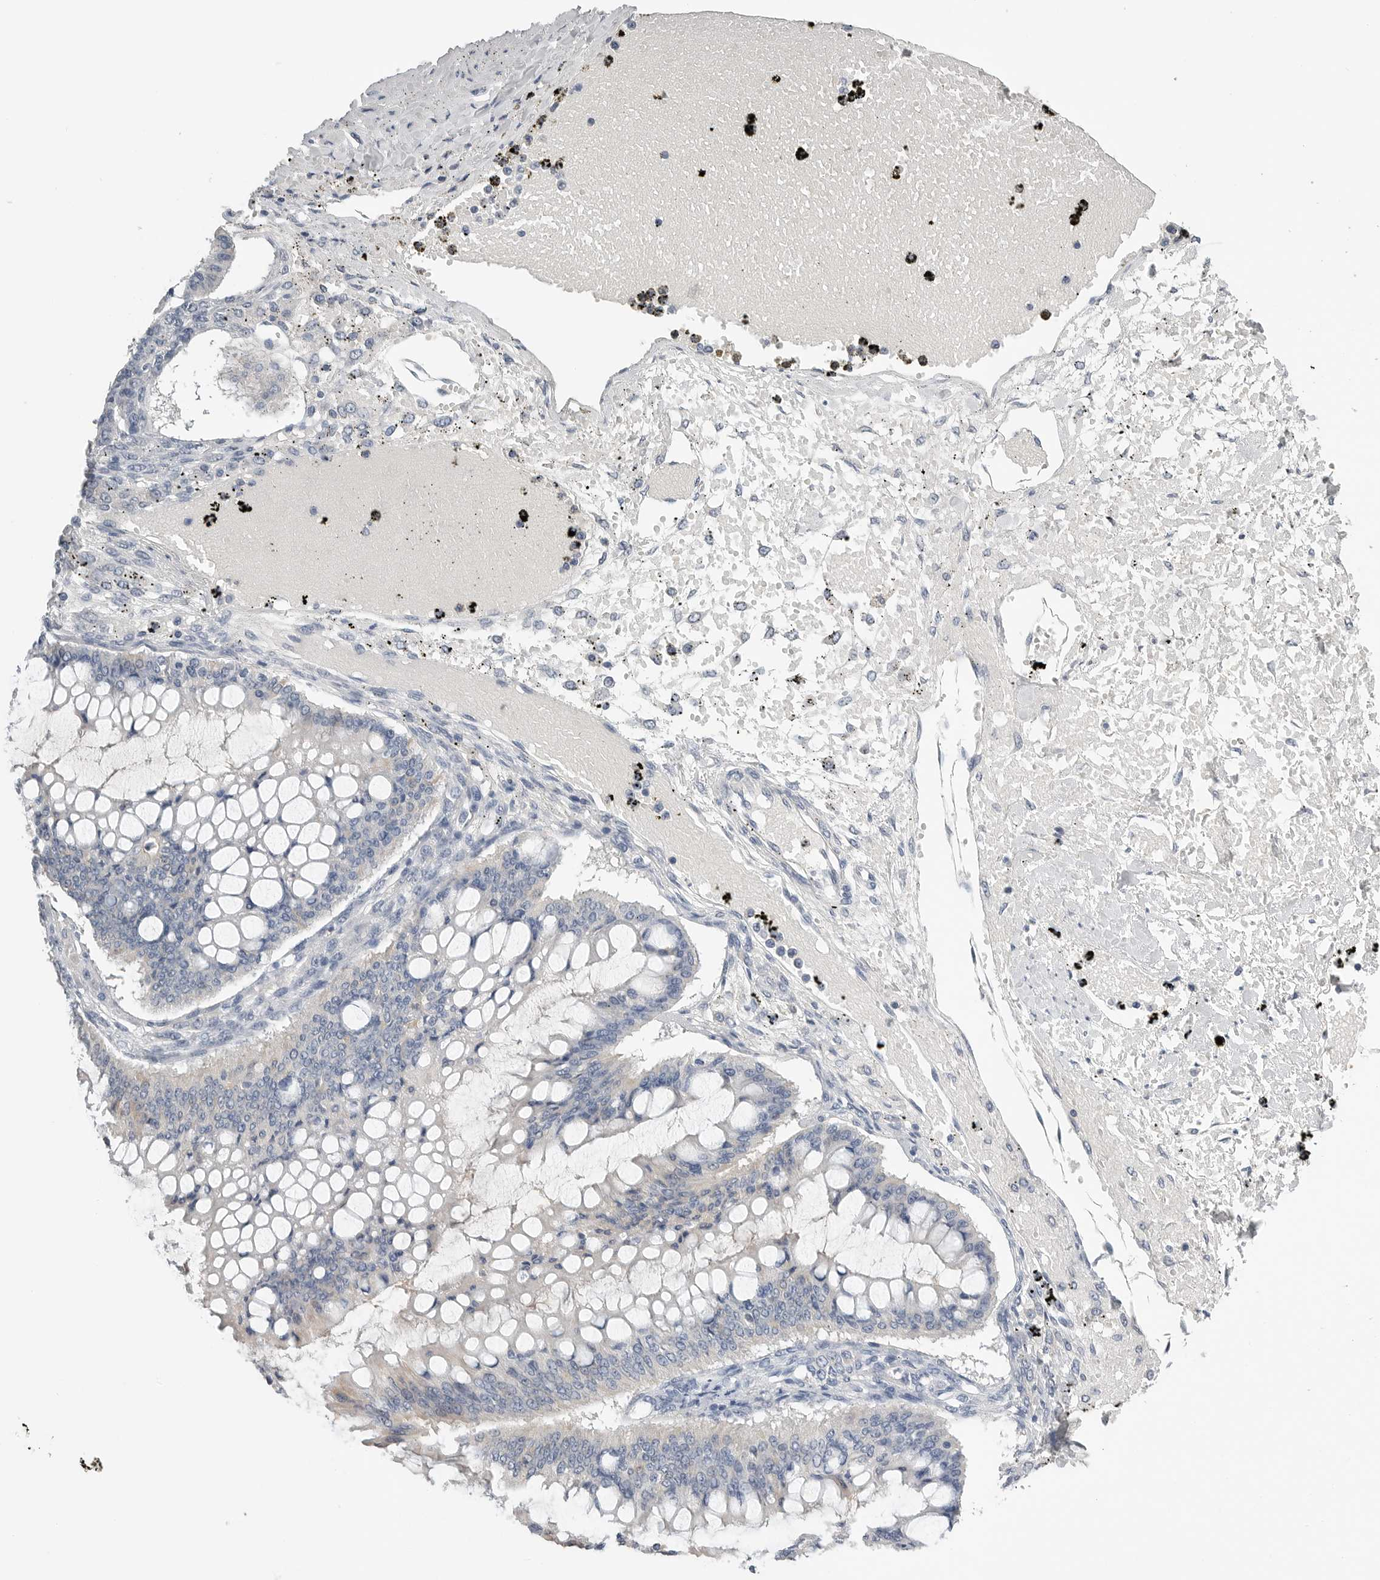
{"staining": {"intensity": "negative", "quantity": "none", "location": "none"}, "tissue": "ovarian cancer", "cell_type": "Tumor cells", "image_type": "cancer", "snomed": [{"axis": "morphology", "description": "Cystadenocarcinoma, mucinous, NOS"}, {"axis": "topography", "description": "Ovary"}], "caption": "This is an immunohistochemistry (IHC) histopathology image of mucinous cystadenocarcinoma (ovarian). There is no positivity in tumor cells.", "gene": "FABP6", "patient": {"sex": "female", "age": 73}}